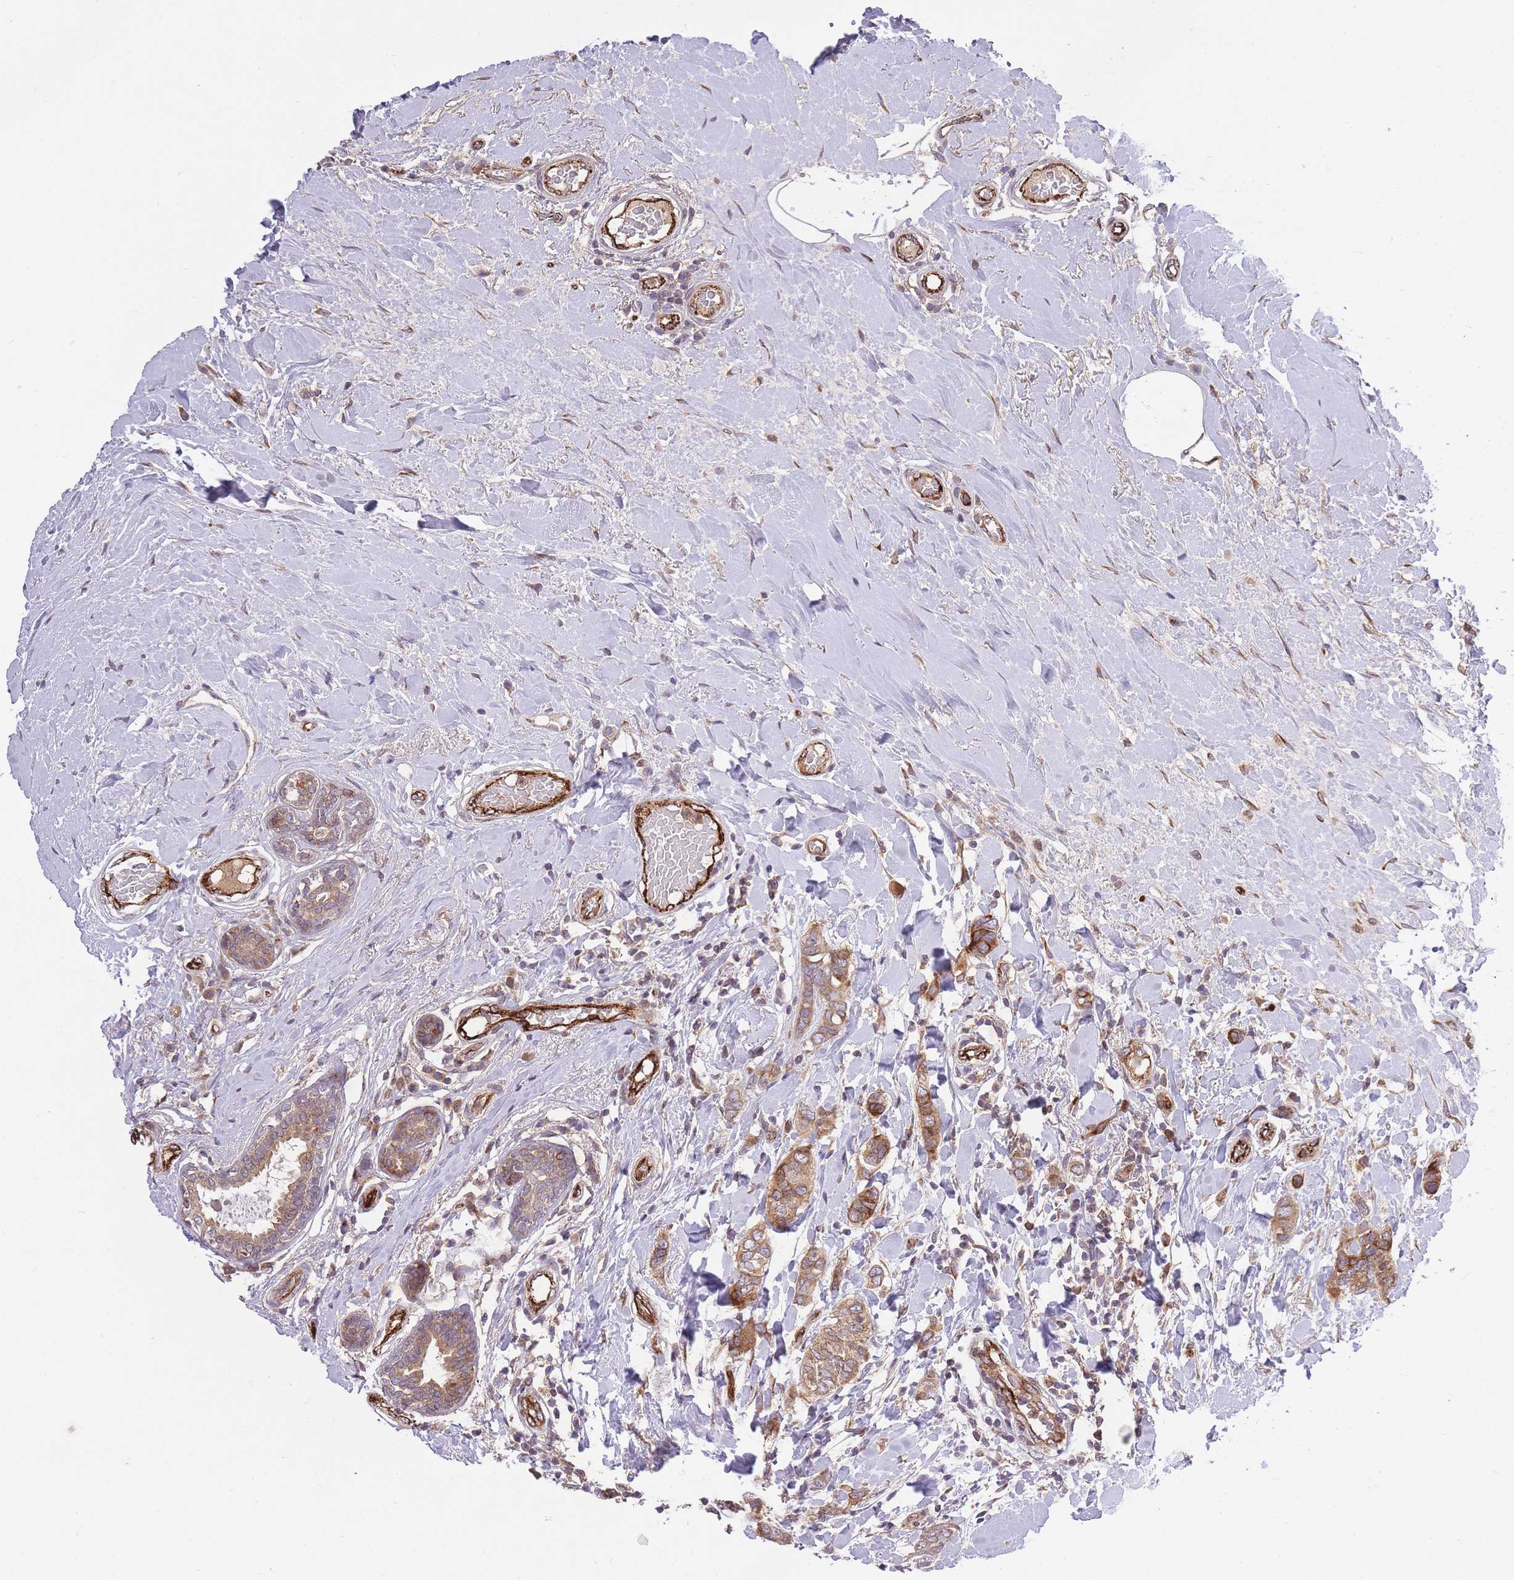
{"staining": {"intensity": "moderate", "quantity": ">75%", "location": "cytoplasmic/membranous"}, "tissue": "breast cancer", "cell_type": "Tumor cells", "image_type": "cancer", "snomed": [{"axis": "morphology", "description": "Lobular carcinoma"}, {"axis": "topography", "description": "Breast"}], "caption": "Breast cancer stained with a protein marker exhibits moderate staining in tumor cells.", "gene": "CISH", "patient": {"sex": "female", "age": 51}}